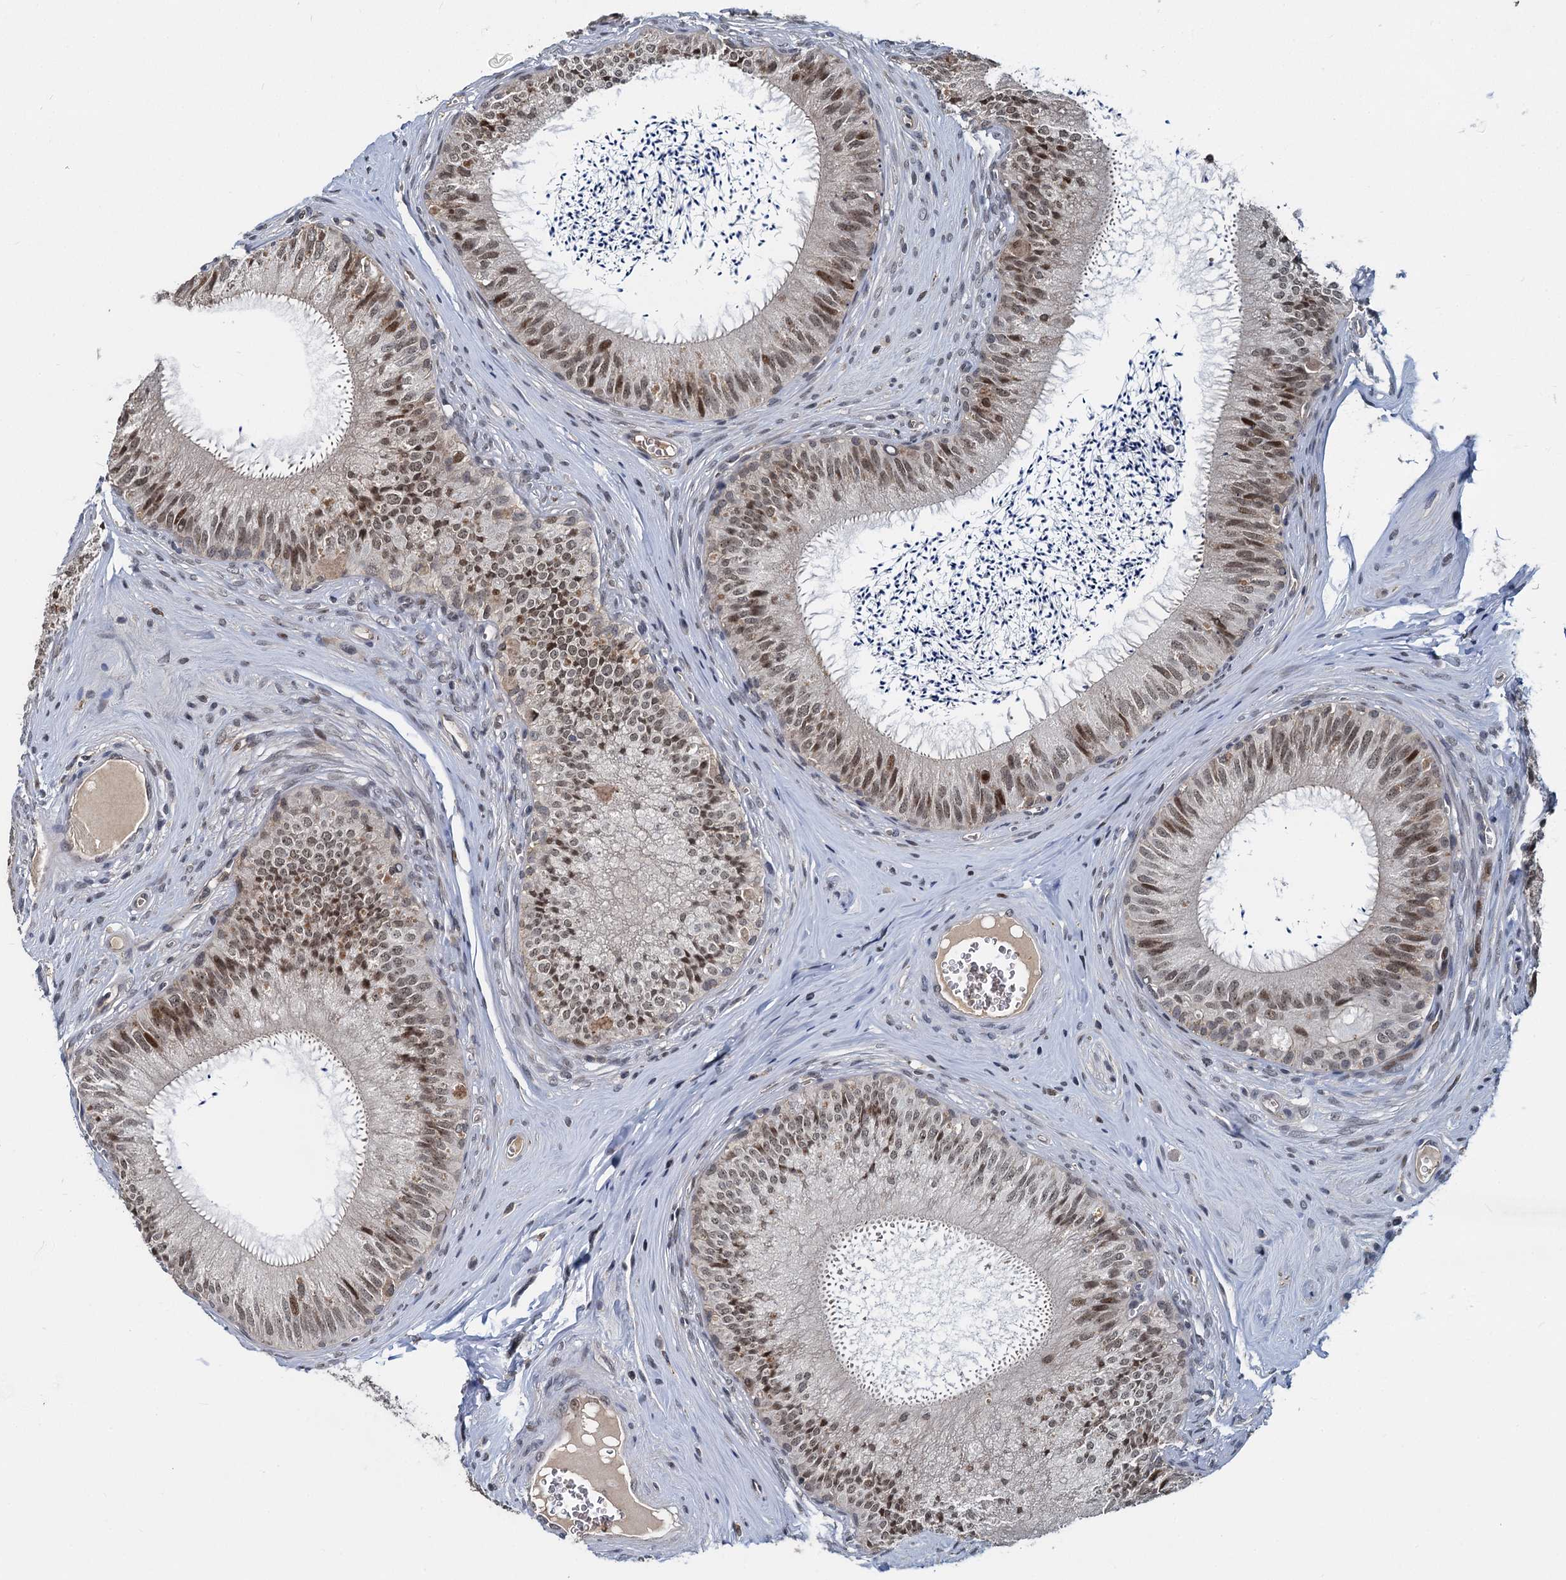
{"staining": {"intensity": "moderate", "quantity": "<25%", "location": "nuclear"}, "tissue": "epididymis", "cell_type": "Glandular cells", "image_type": "normal", "snomed": [{"axis": "morphology", "description": "Normal tissue, NOS"}, {"axis": "topography", "description": "Epididymis"}], "caption": "Immunohistochemistry (DAB) staining of normal human epididymis displays moderate nuclear protein expression in approximately <25% of glandular cells. Nuclei are stained in blue.", "gene": "FANCI", "patient": {"sex": "male", "age": 46}}